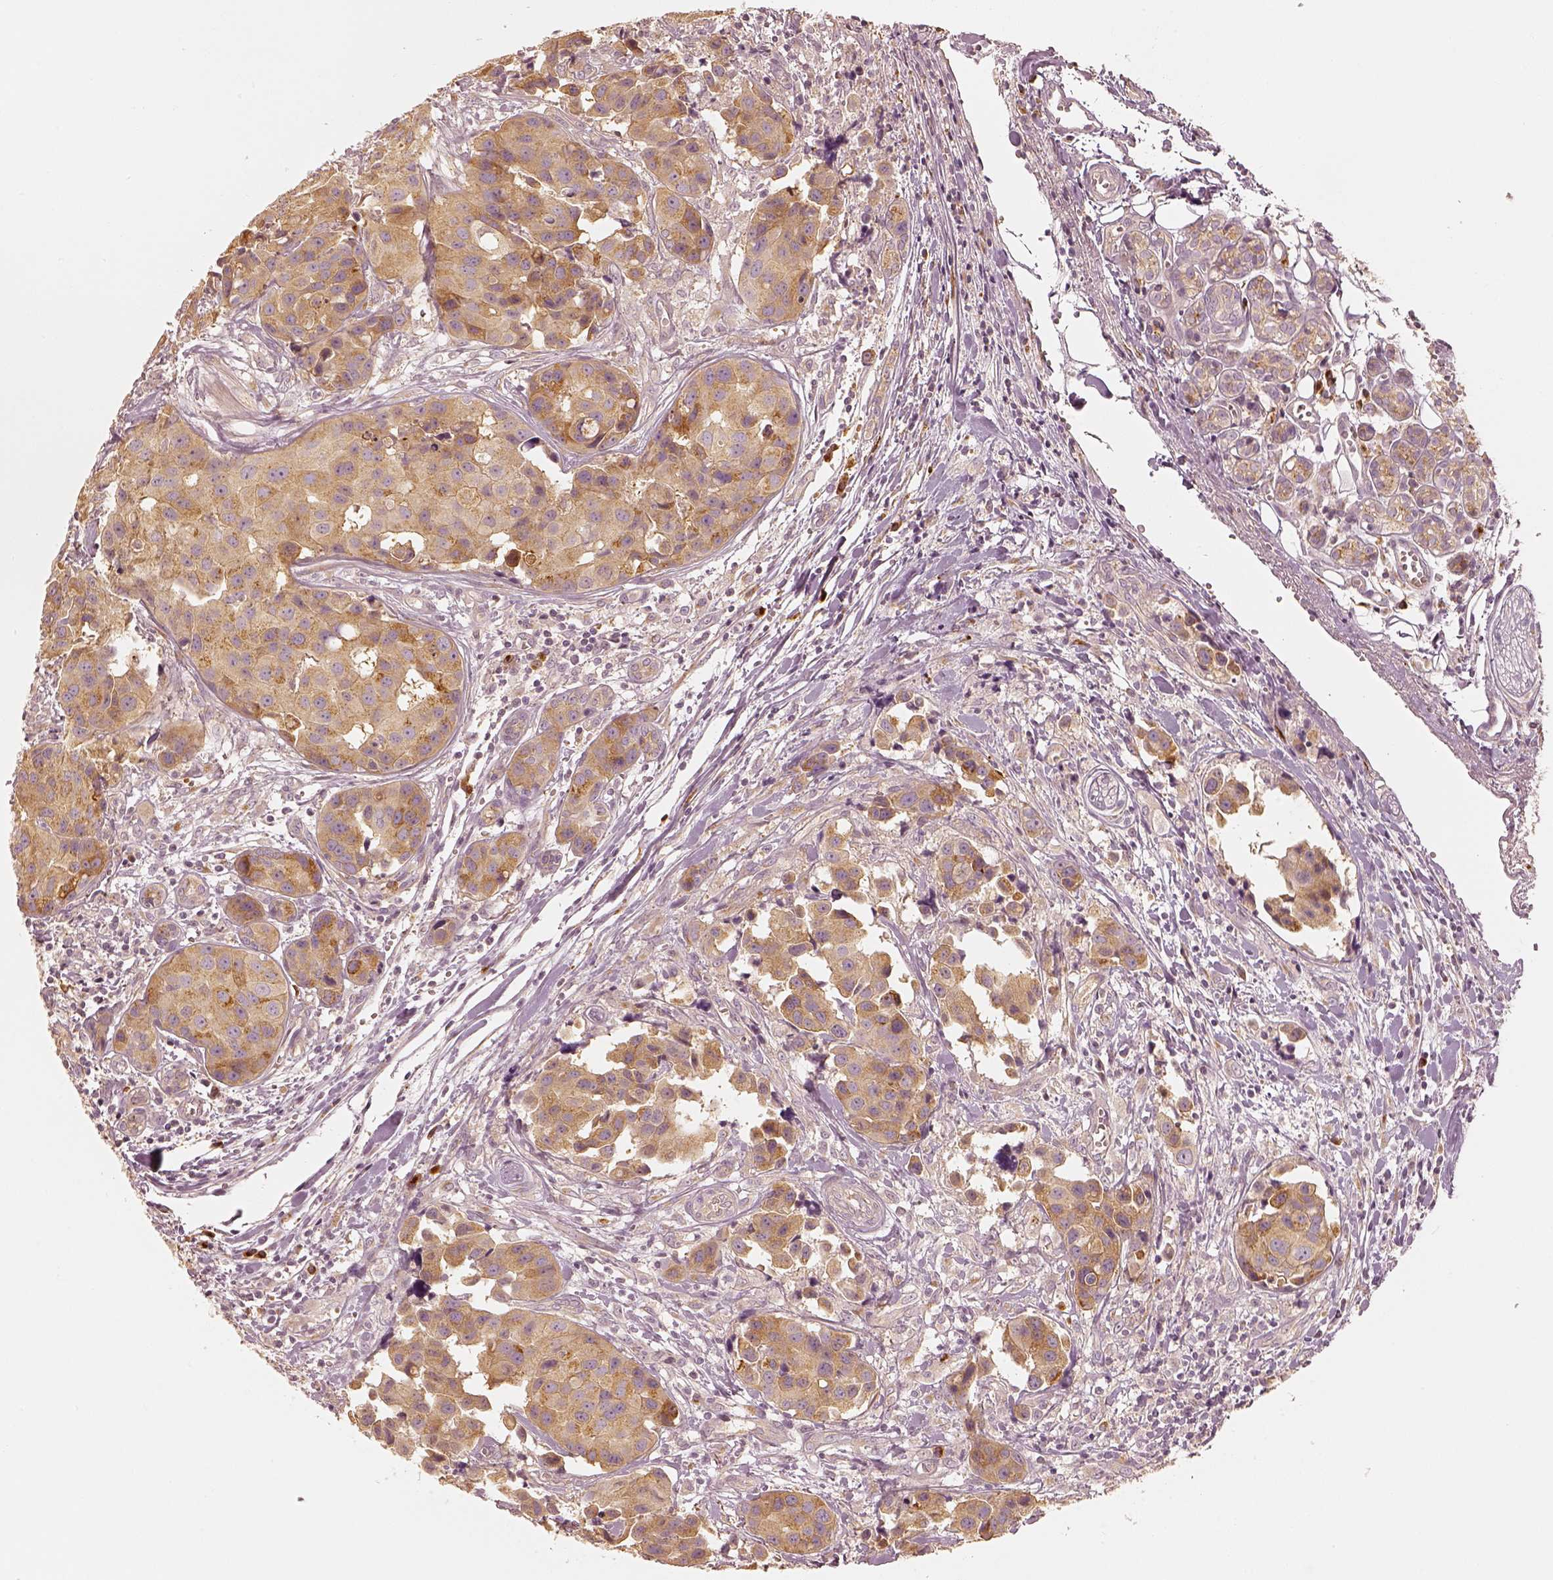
{"staining": {"intensity": "moderate", "quantity": ">75%", "location": "cytoplasmic/membranous"}, "tissue": "head and neck cancer", "cell_type": "Tumor cells", "image_type": "cancer", "snomed": [{"axis": "morphology", "description": "Adenocarcinoma, NOS"}, {"axis": "topography", "description": "Head-Neck"}], "caption": "Head and neck adenocarcinoma was stained to show a protein in brown. There is medium levels of moderate cytoplasmic/membranous positivity in approximately >75% of tumor cells.", "gene": "GORASP2", "patient": {"sex": "male", "age": 76}}